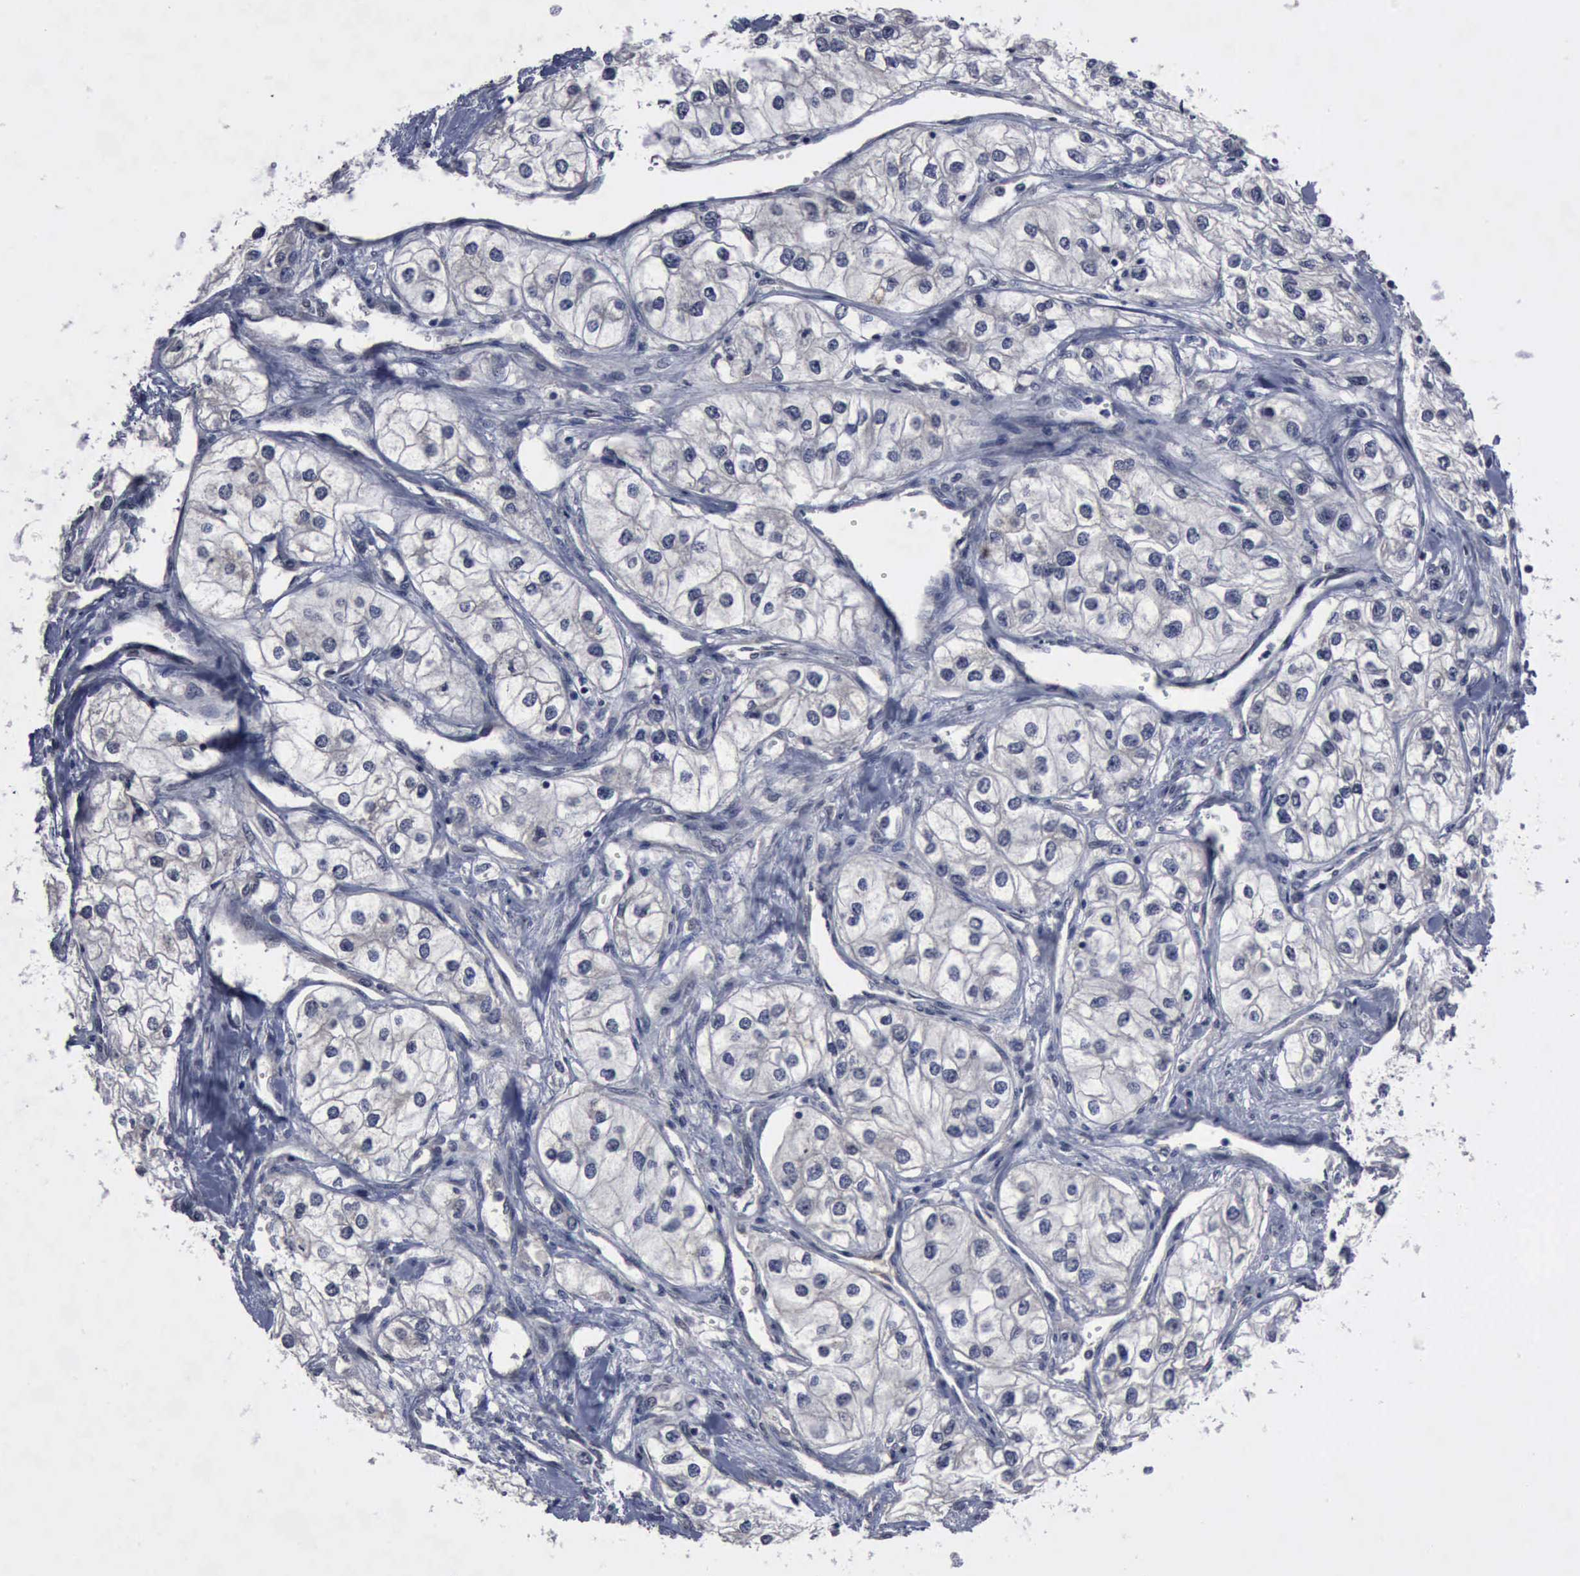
{"staining": {"intensity": "negative", "quantity": "none", "location": "none"}, "tissue": "renal cancer", "cell_type": "Tumor cells", "image_type": "cancer", "snomed": [{"axis": "morphology", "description": "Adenocarcinoma, NOS"}, {"axis": "topography", "description": "Kidney"}], "caption": "The histopathology image displays no significant positivity in tumor cells of renal adenocarcinoma.", "gene": "MYO18B", "patient": {"sex": "male", "age": 57}}